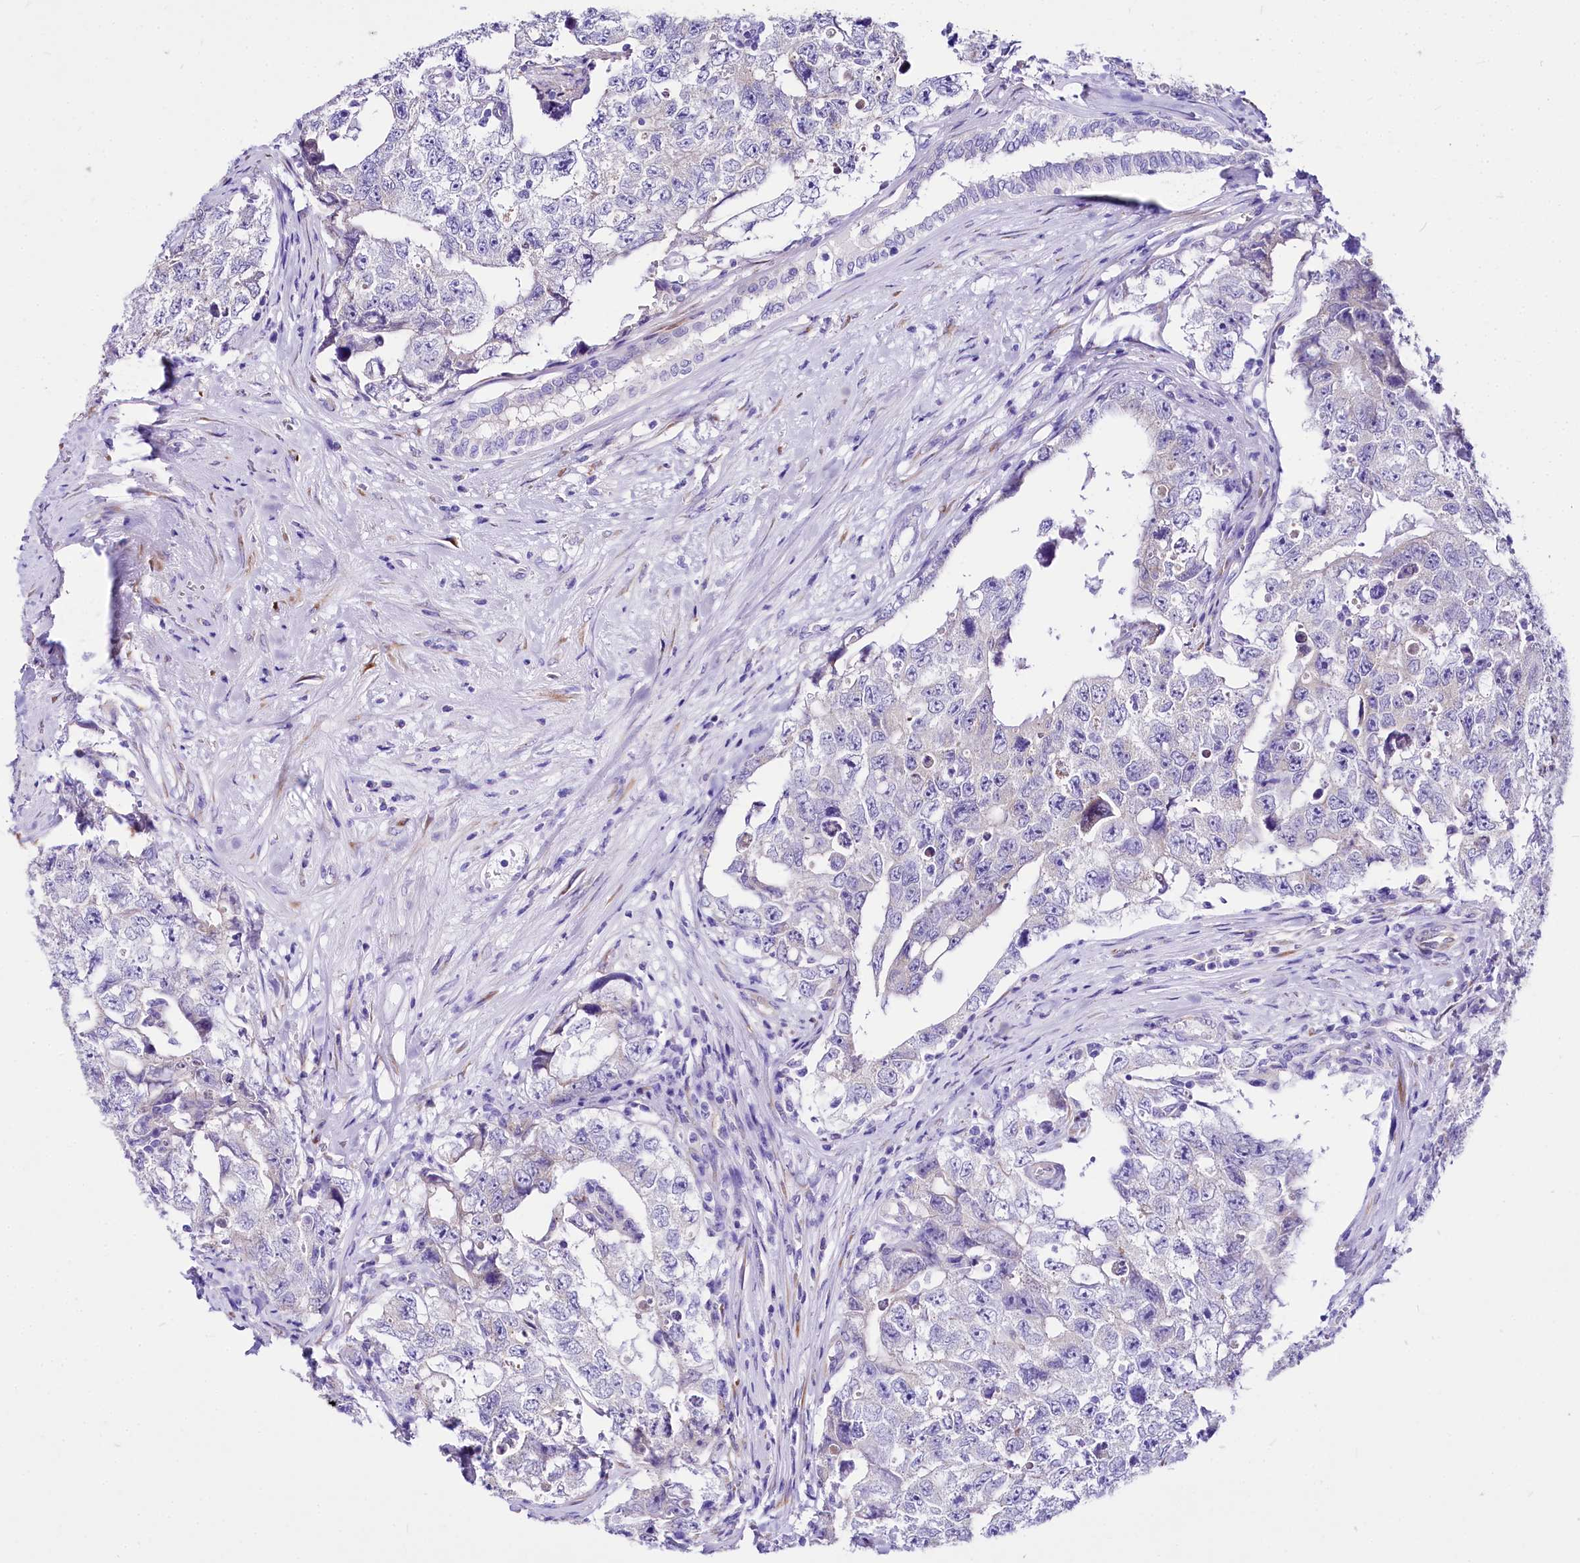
{"staining": {"intensity": "negative", "quantity": "none", "location": "none"}, "tissue": "testis cancer", "cell_type": "Tumor cells", "image_type": "cancer", "snomed": [{"axis": "morphology", "description": "Carcinoma, Embryonal, NOS"}, {"axis": "topography", "description": "Testis"}], "caption": "Protein analysis of testis cancer (embryonal carcinoma) displays no significant expression in tumor cells.", "gene": "A2ML1", "patient": {"sex": "male", "age": 17}}